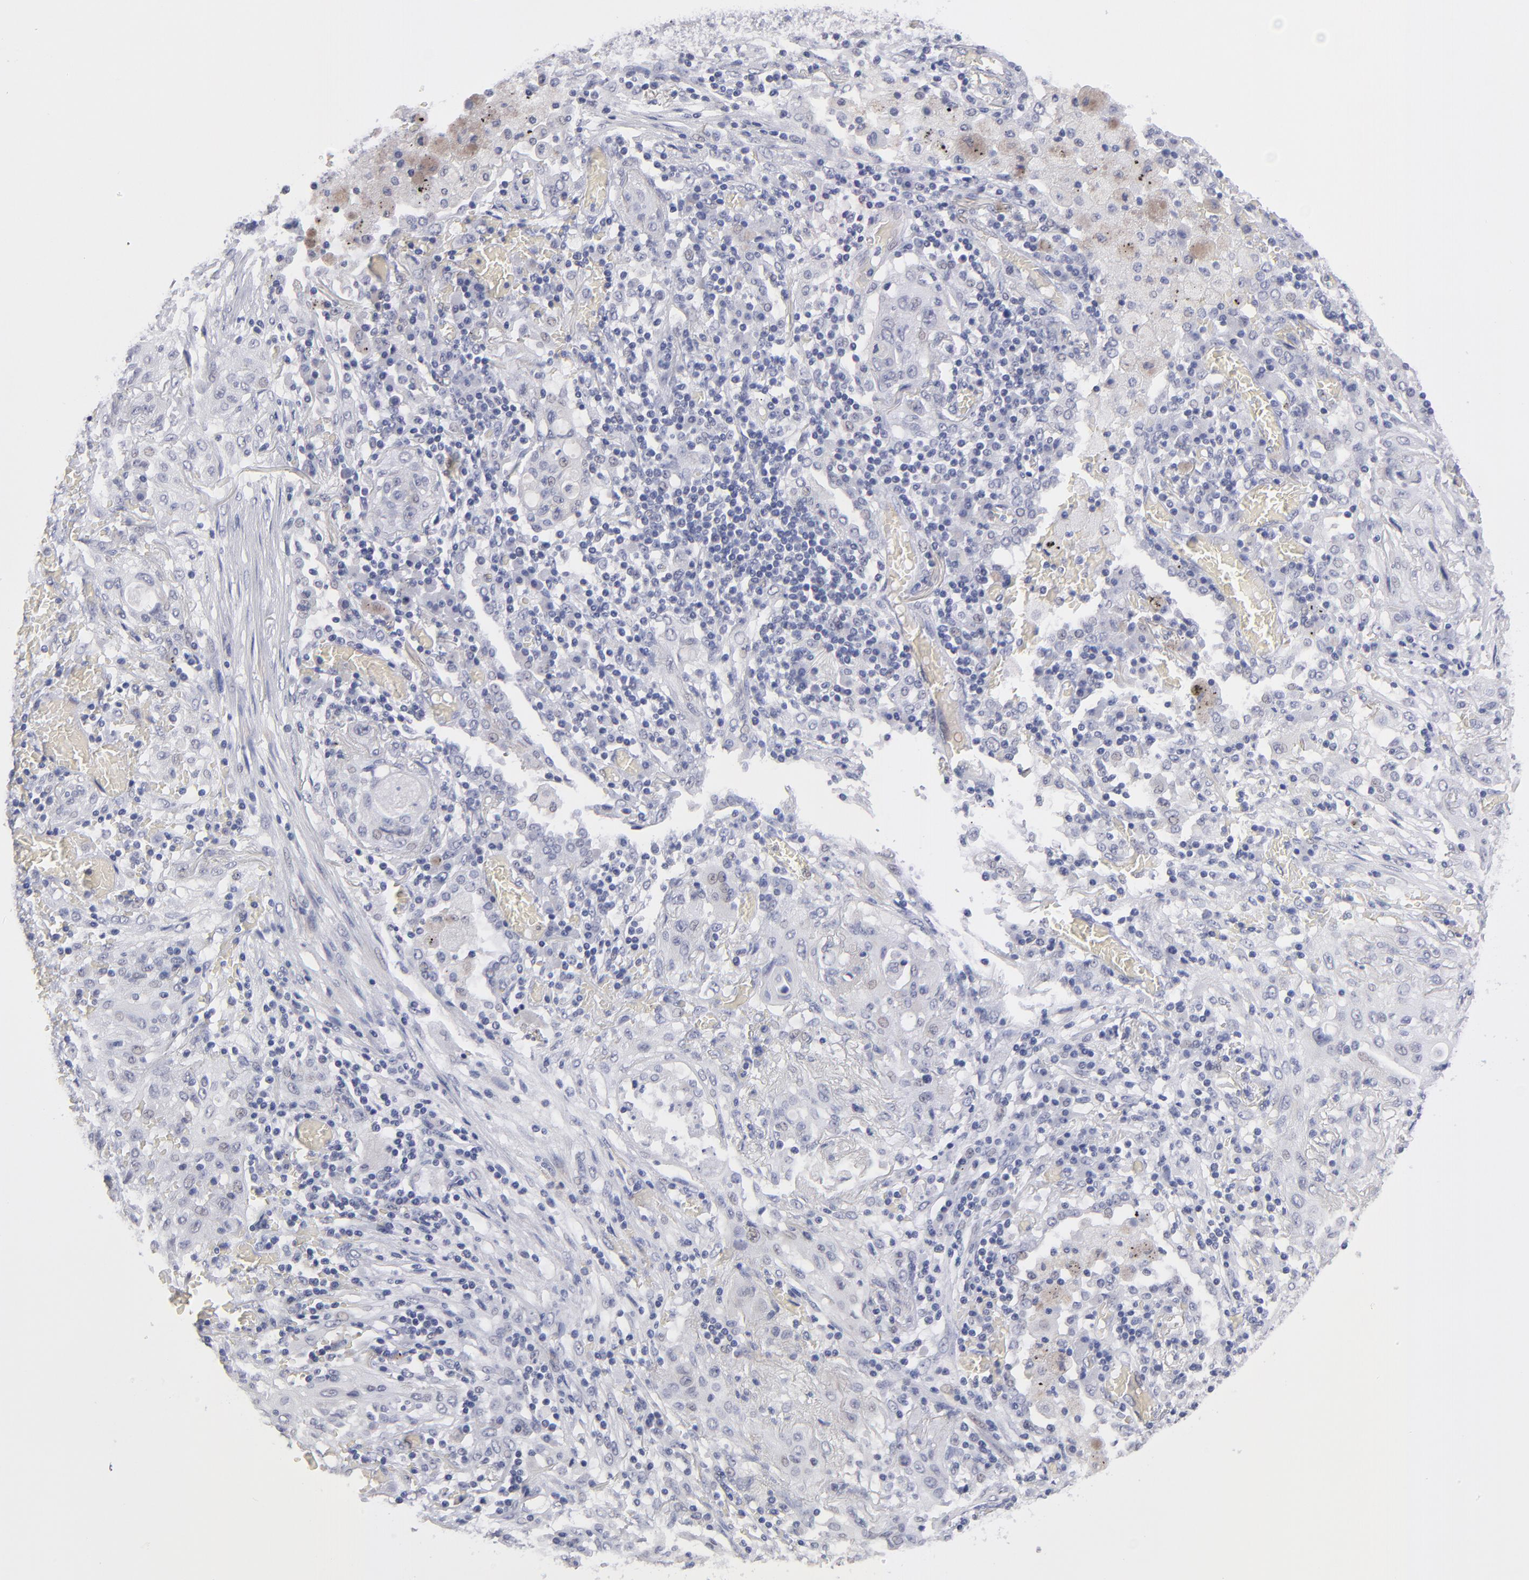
{"staining": {"intensity": "weak", "quantity": "<25%", "location": "nuclear"}, "tissue": "lung cancer", "cell_type": "Tumor cells", "image_type": "cancer", "snomed": [{"axis": "morphology", "description": "Squamous cell carcinoma, NOS"}, {"axis": "topography", "description": "Lung"}], "caption": "This is an IHC micrograph of human lung cancer. There is no staining in tumor cells.", "gene": "TEX11", "patient": {"sex": "female", "age": 47}}